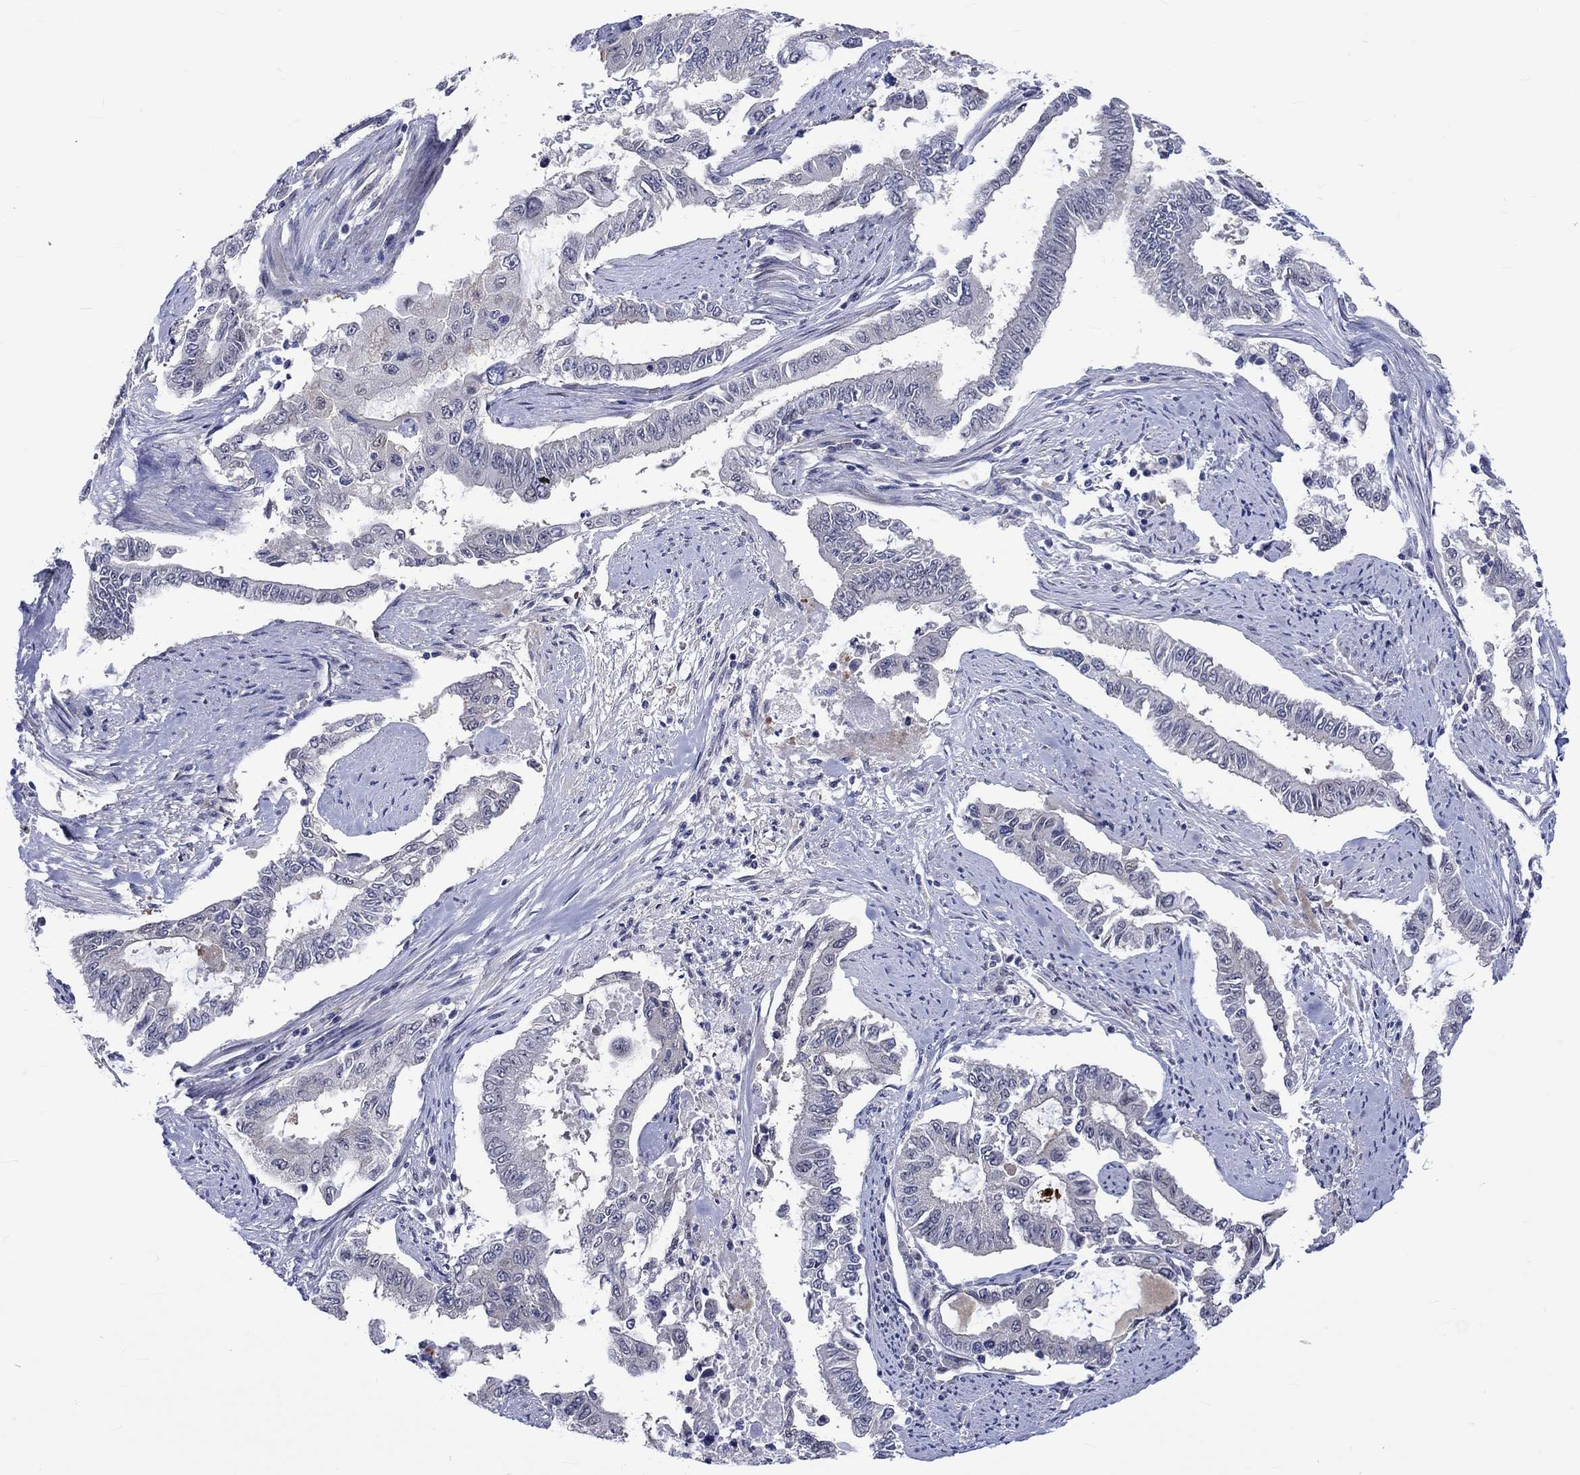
{"staining": {"intensity": "negative", "quantity": "none", "location": "none"}, "tissue": "endometrial cancer", "cell_type": "Tumor cells", "image_type": "cancer", "snomed": [{"axis": "morphology", "description": "Adenocarcinoma, NOS"}, {"axis": "topography", "description": "Uterus"}], "caption": "Photomicrograph shows no significant protein staining in tumor cells of endometrial cancer.", "gene": "E2F8", "patient": {"sex": "female", "age": 59}}